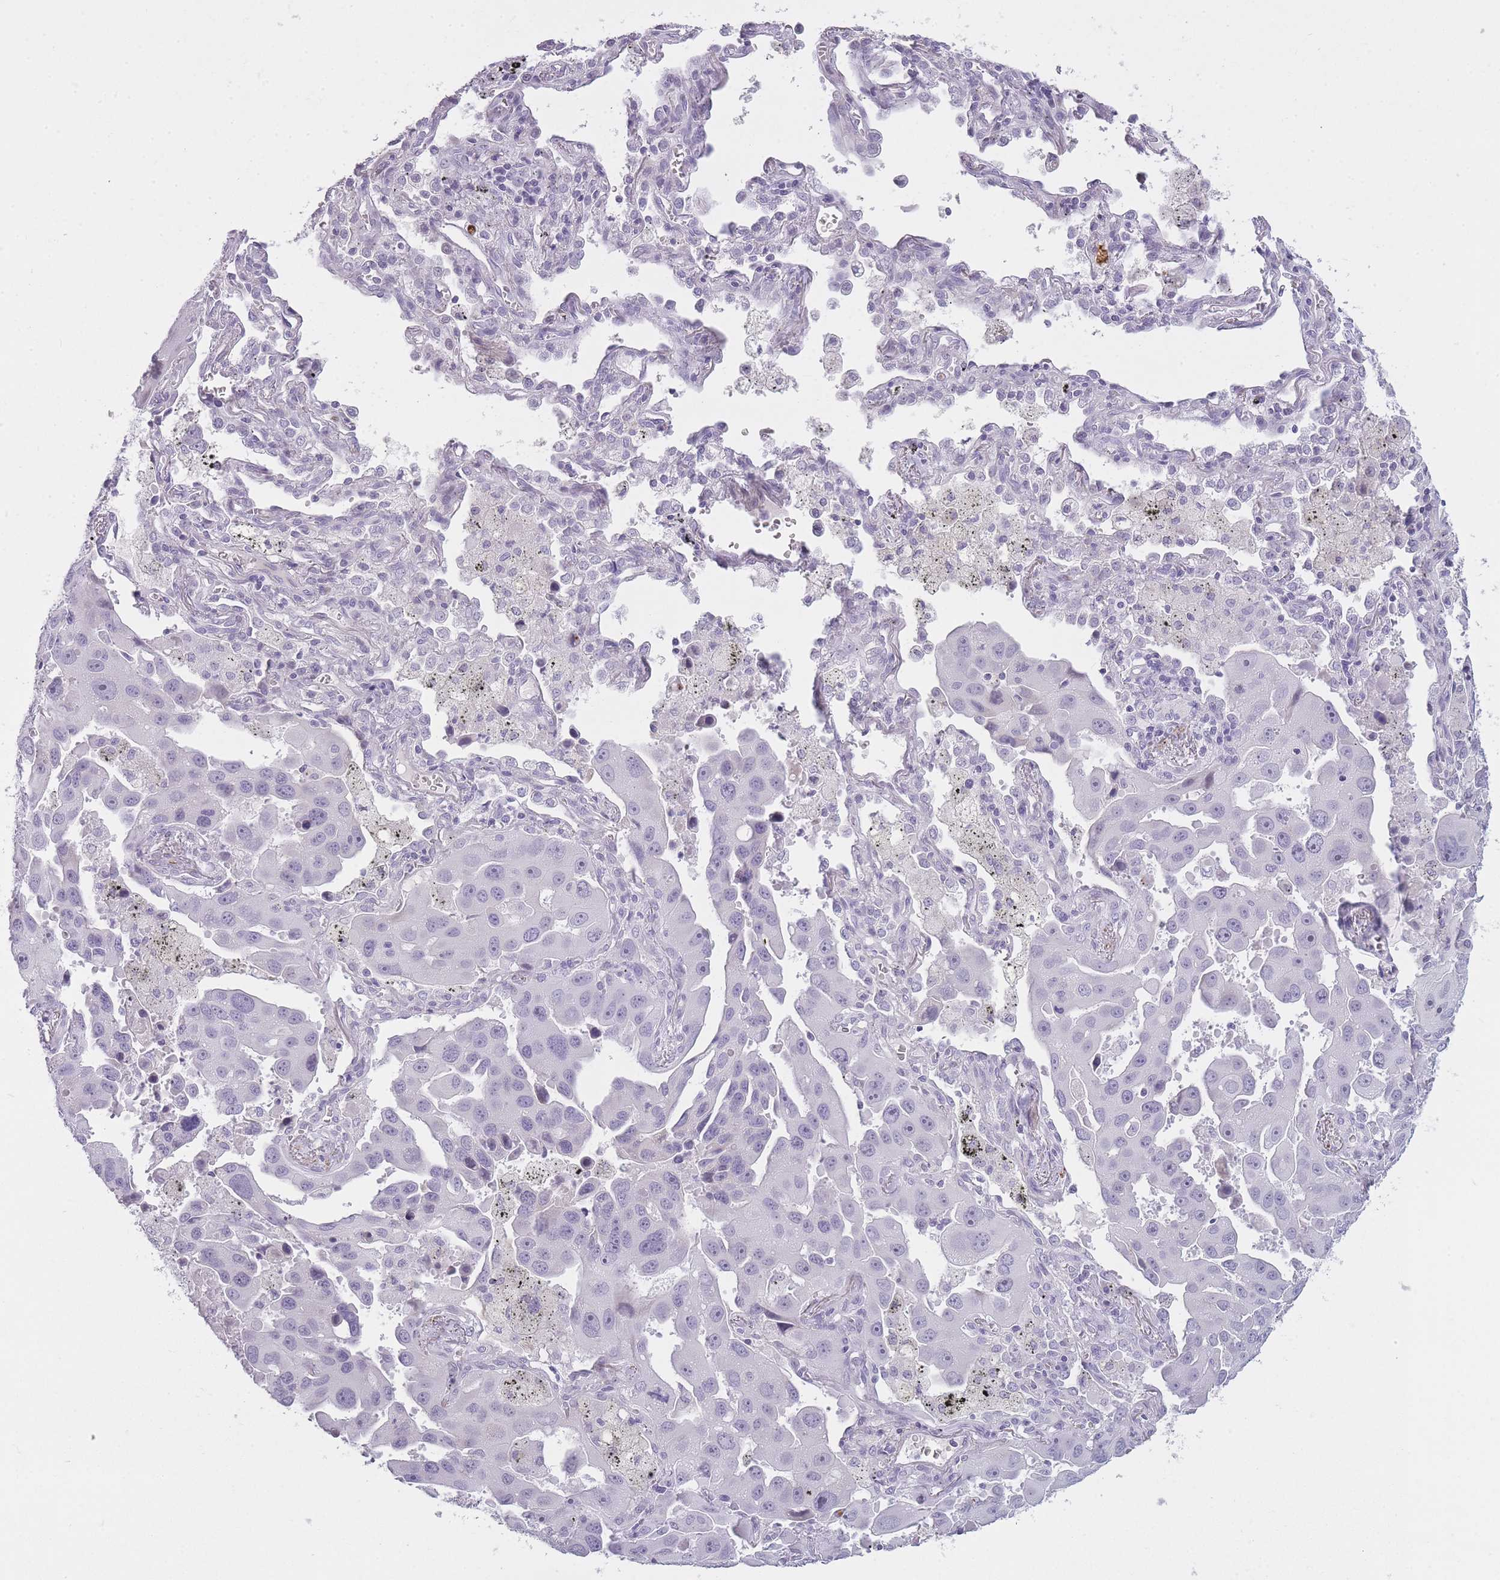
{"staining": {"intensity": "negative", "quantity": "none", "location": "none"}, "tissue": "lung cancer", "cell_type": "Tumor cells", "image_type": "cancer", "snomed": [{"axis": "morphology", "description": "Adenocarcinoma, NOS"}, {"axis": "topography", "description": "Lung"}], "caption": "There is no significant expression in tumor cells of lung cancer (adenocarcinoma).", "gene": "GOLGA6D", "patient": {"sex": "male", "age": 66}}